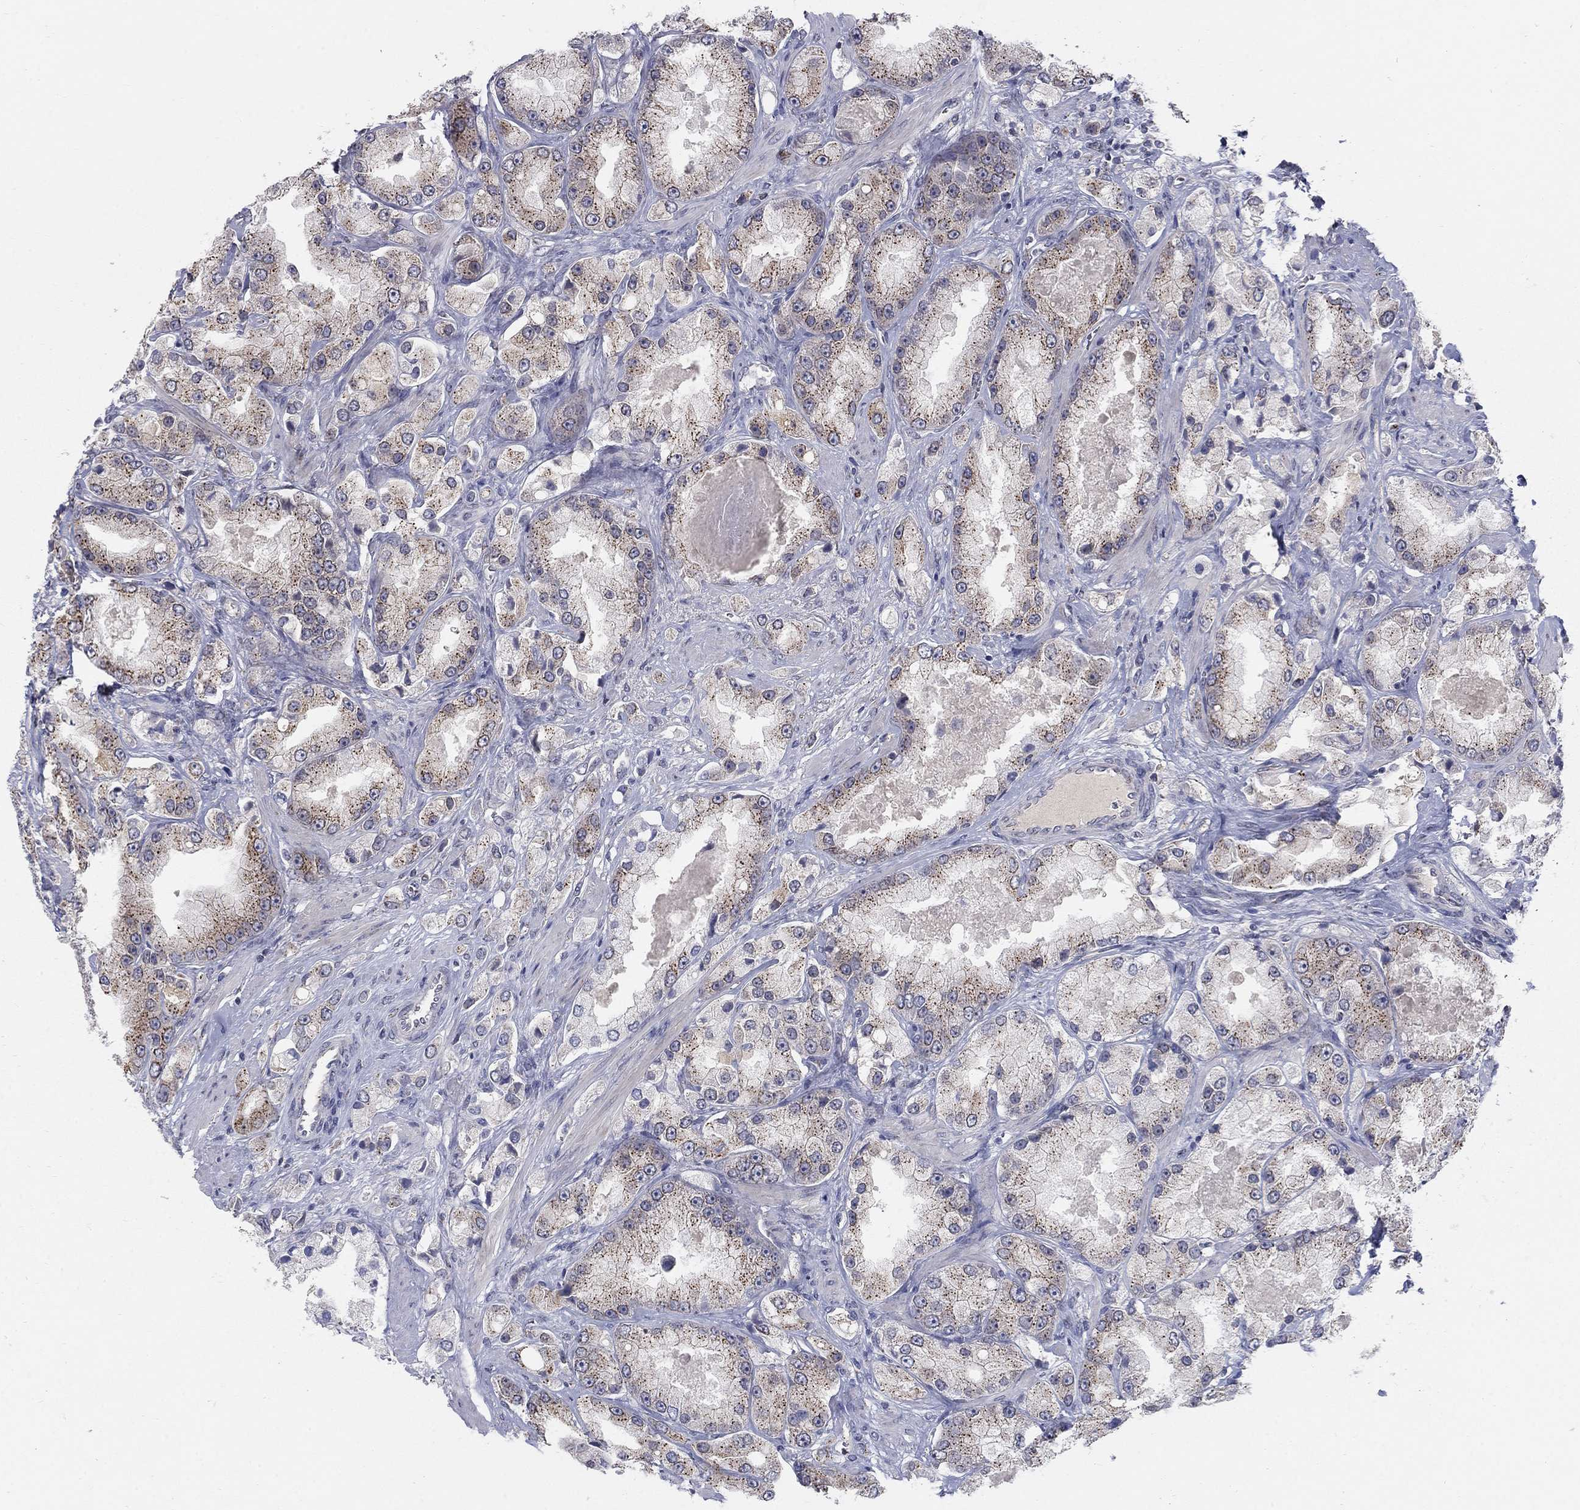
{"staining": {"intensity": "moderate", "quantity": "25%-75%", "location": "cytoplasmic/membranous"}, "tissue": "prostate cancer", "cell_type": "Tumor cells", "image_type": "cancer", "snomed": [{"axis": "morphology", "description": "Adenocarcinoma, NOS"}, {"axis": "topography", "description": "Prostate and seminal vesicle, NOS"}, {"axis": "topography", "description": "Prostate"}], "caption": "Immunohistochemistry micrograph of neoplastic tissue: human prostate cancer stained using IHC reveals medium levels of moderate protein expression localized specifically in the cytoplasmic/membranous of tumor cells, appearing as a cytoplasmic/membranous brown color.", "gene": "PANK3", "patient": {"sex": "male", "age": 64}}